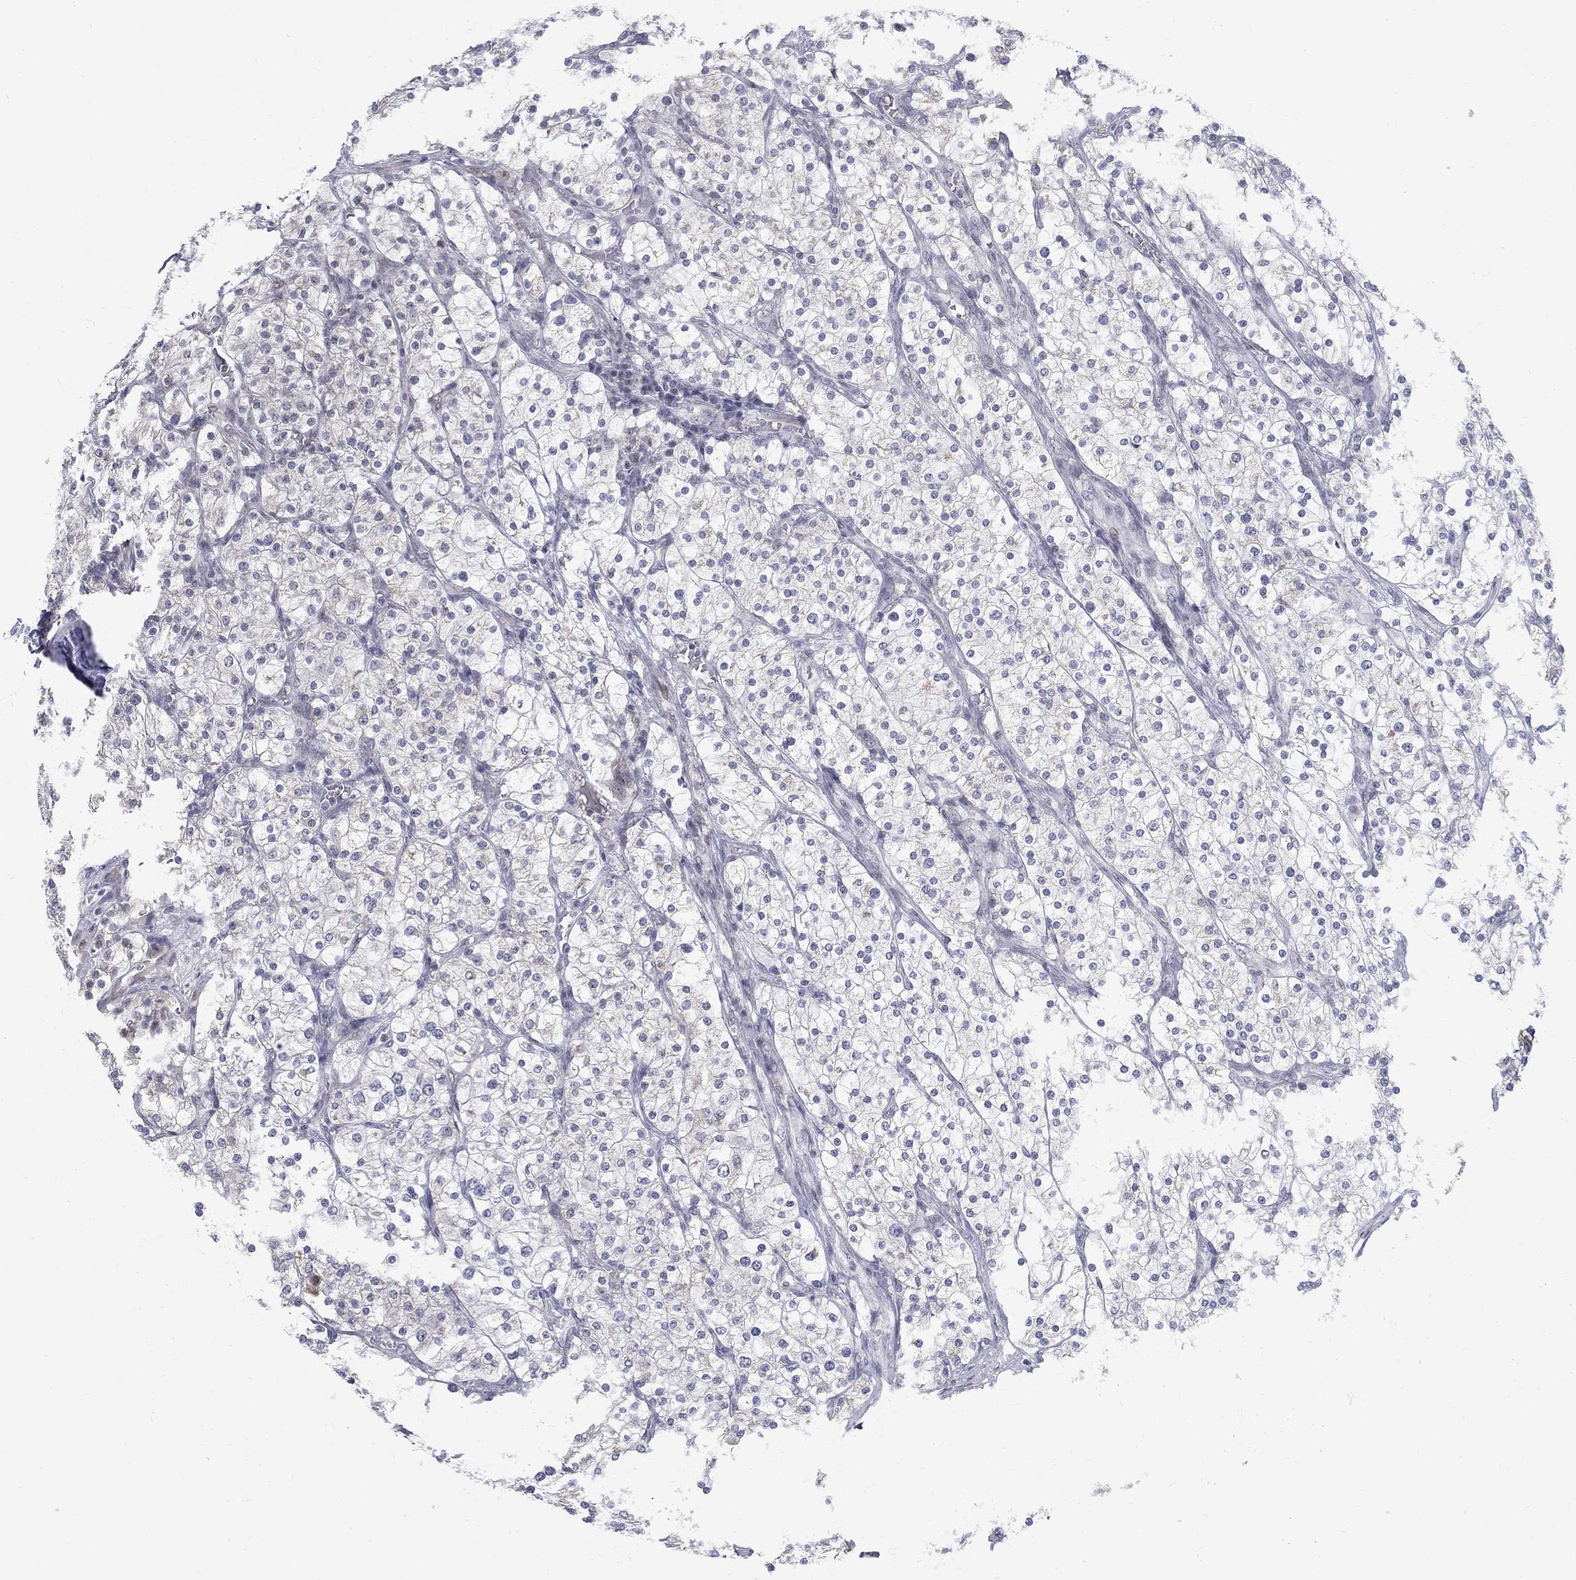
{"staining": {"intensity": "negative", "quantity": "none", "location": "none"}, "tissue": "renal cancer", "cell_type": "Tumor cells", "image_type": "cancer", "snomed": [{"axis": "morphology", "description": "Adenocarcinoma, NOS"}, {"axis": "topography", "description": "Kidney"}], "caption": "Renal cancer was stained to show a protein in brown. There is no significant expression in tumor cells.", "gene": "GCFC2", "patient": {"sex": "male", "age": 80}}